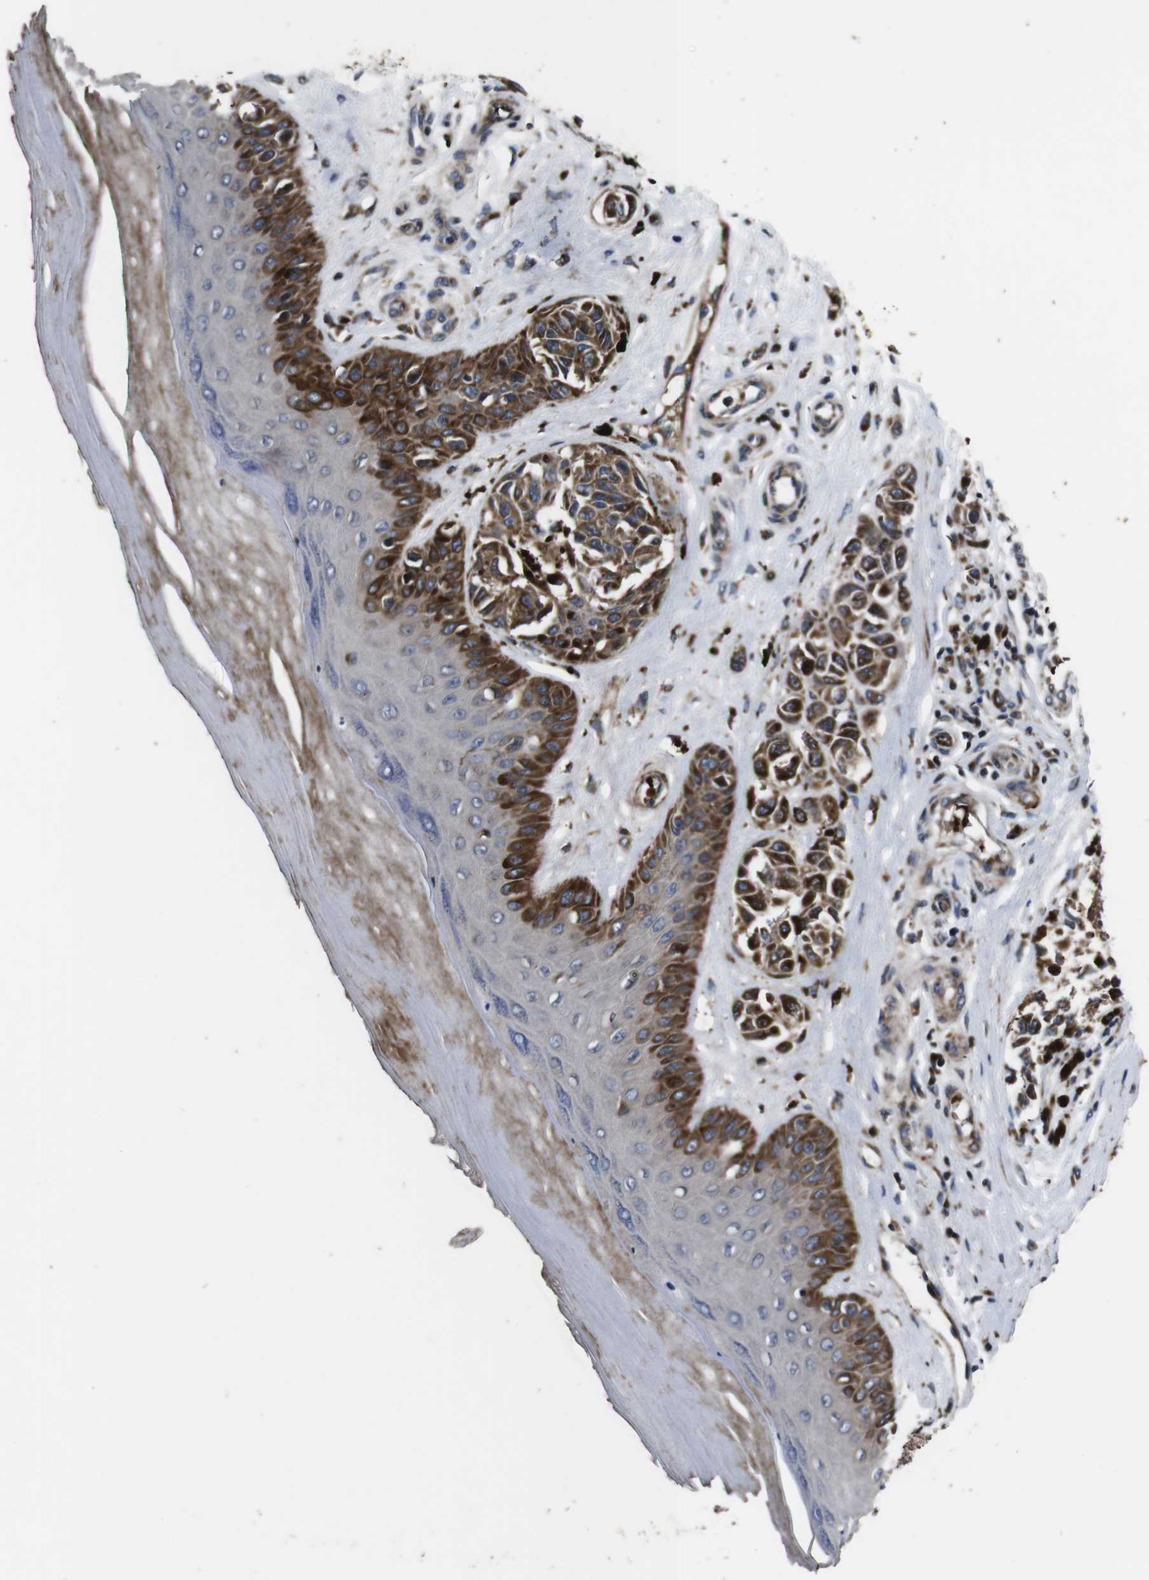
{"staining": {"intensity": "moderate", "quantity": ">75%", "location": "cytoplasmic/membranous"}, "tissue": "melanoma", "cell_type": "Tumor cells", "image_type": "cancer", "snomed": [{"axis": "morphology", "description": "Malignant melanoma, NOS"}, {"axis": "topography", "description": "Skin"}], "caption": "Melanoma was stained to show a protein in brown. There is medium levels of moderate cytoplasmic/membranous staining in approximately >75% of tumor cells.", "gene": "SMYD3", "patient": {"sex": "female", "age": 64}}